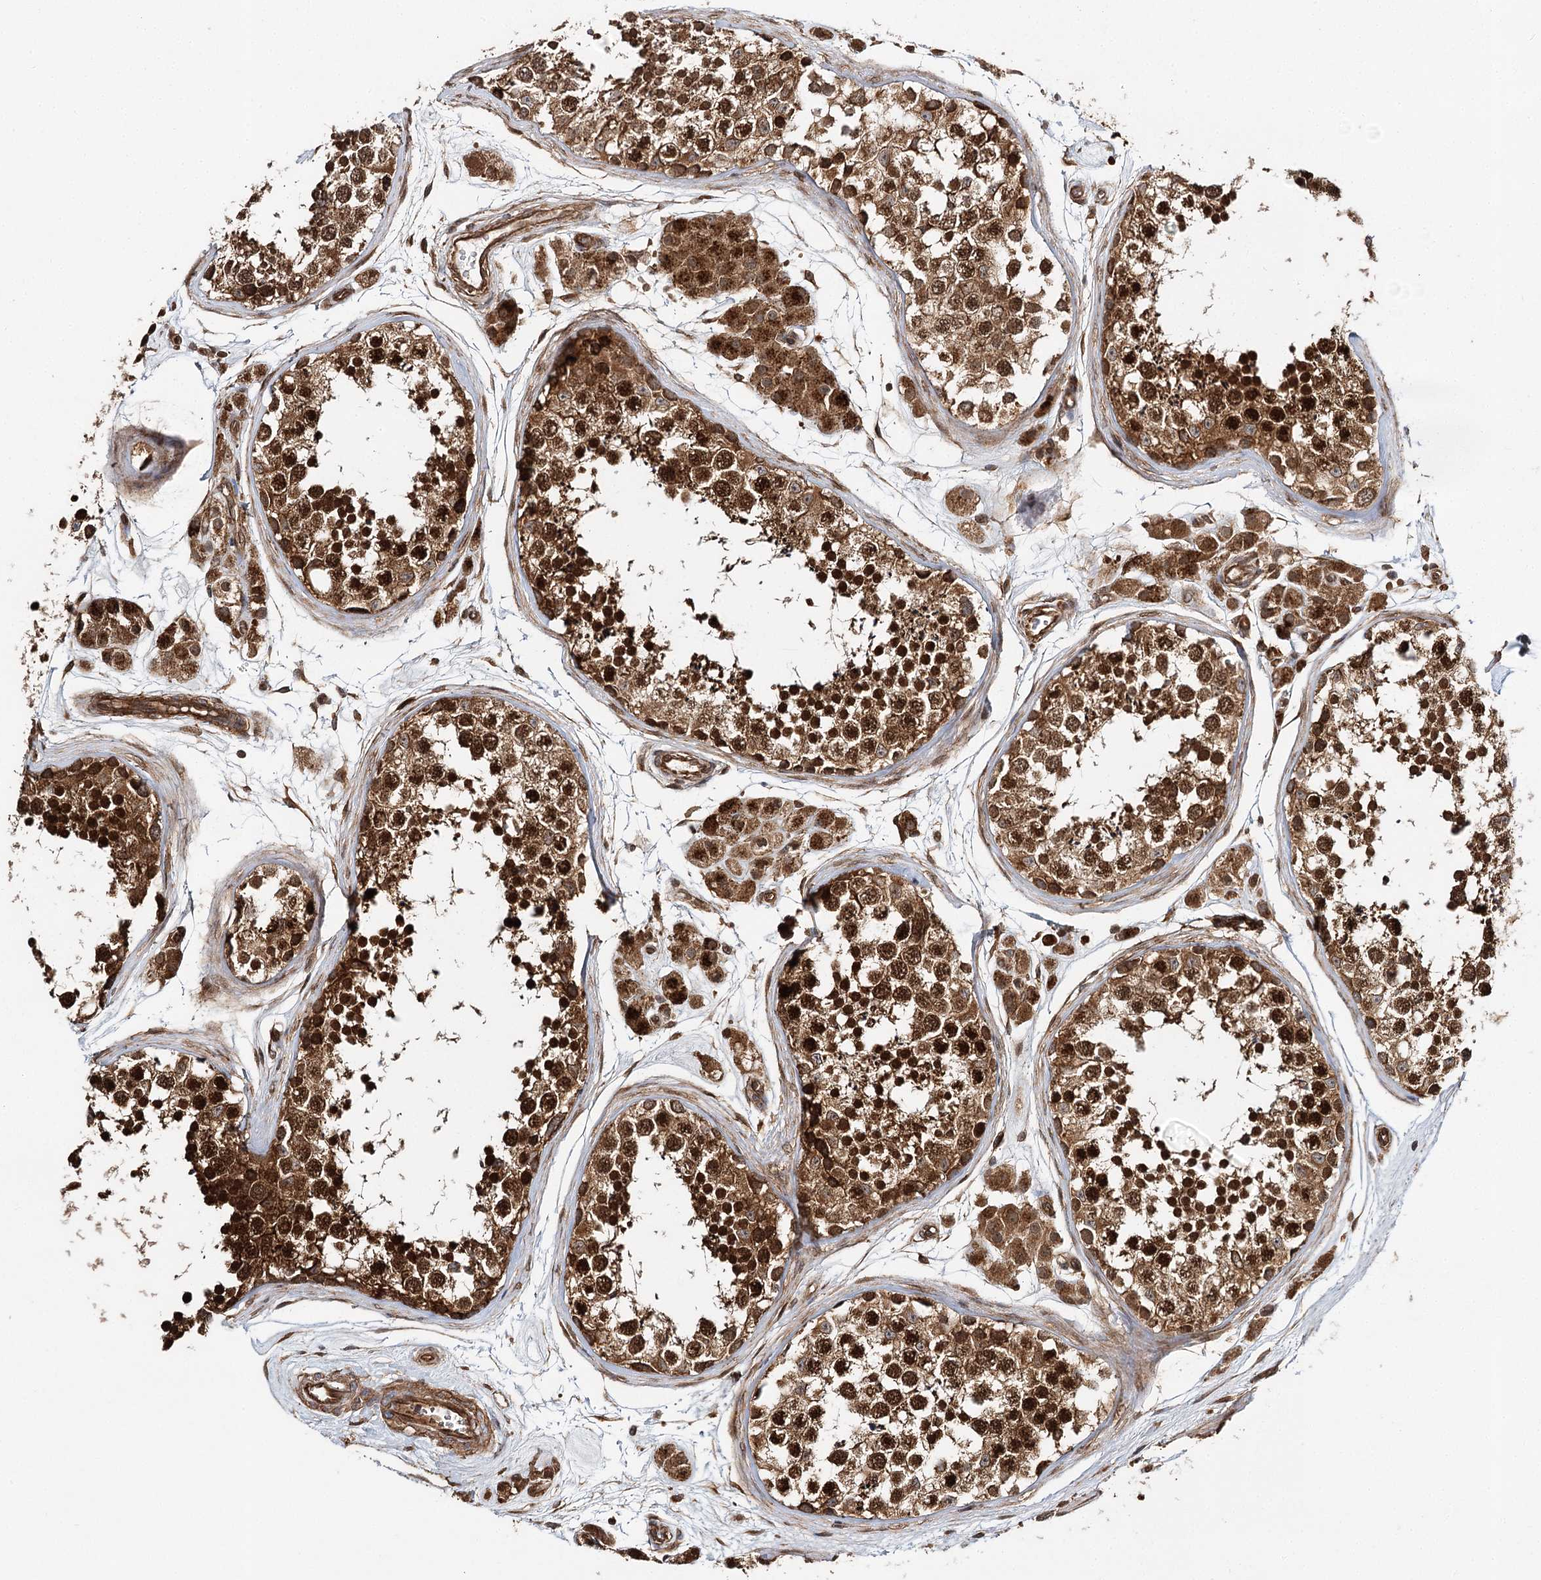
{"staining": {"intensity": "strong", "quantity": ">75%", "location": "cytoplasmic/membranous,nuclear"}, "tissue": "testis", "cell_type": "Cells in seminiferous ducts", "image_type": "normal", "snomed": [{"axis": "morphology", "description": "Normal tissue, NOS"}, {"axis": "topography", "description": "Testis"}], "caption": "Protein positivity by immunohistochemistry (IHC) exhibits strong cytoplasmic/membranous,nuclear positivity in about >75% of cells in seminiferous ducts in unremarkable testis.", "gene": "DNAJB14", "patient": {"sex": "male", "age": 56}}